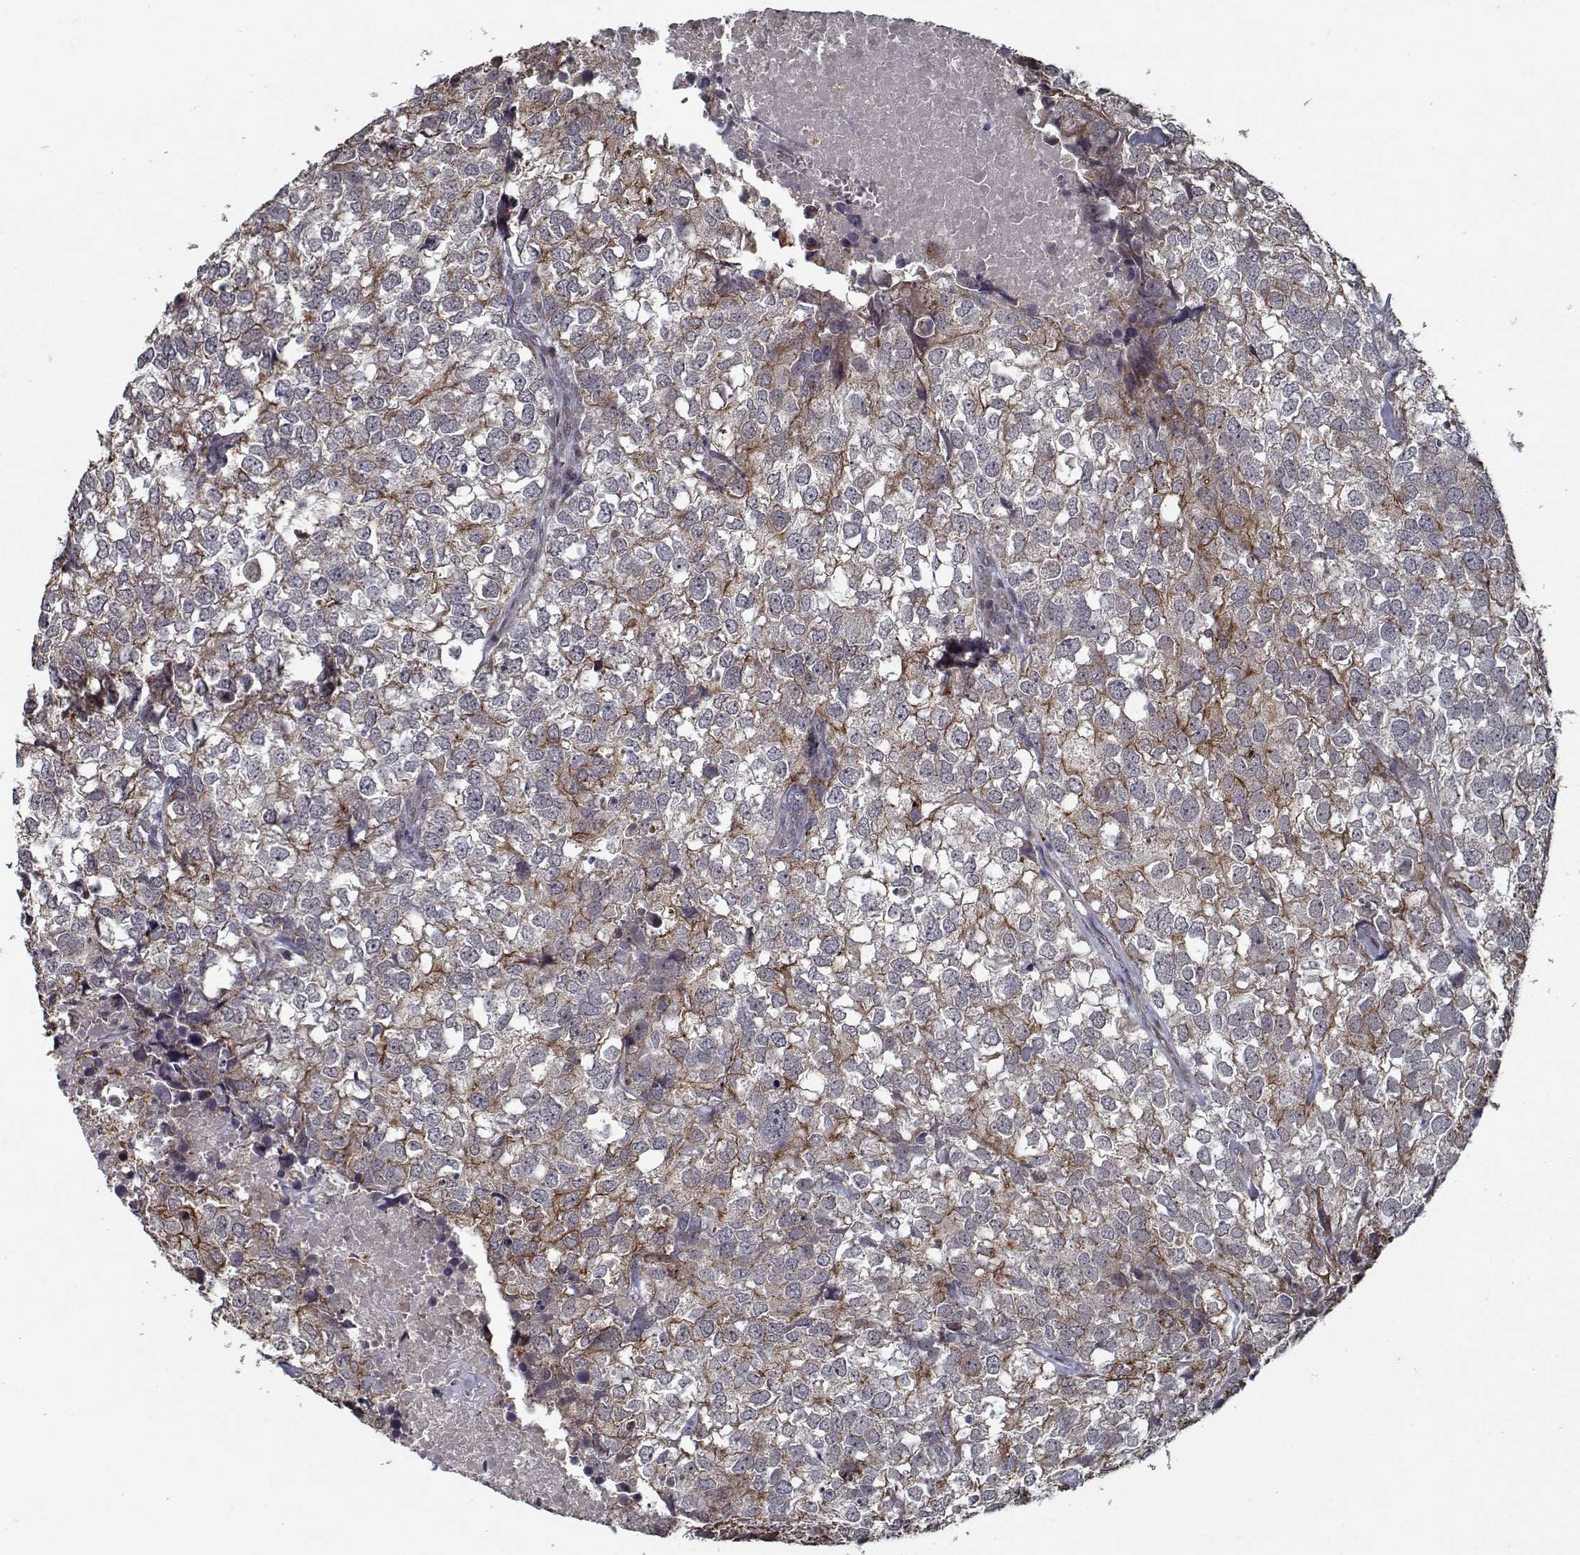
{"staining": {"intensity": "moderate", "quantity": "<25%", "location": "cytoplasmic/membranous"}, "tissue": "breast cancer", "cell_type": "Tumor cells", "image_type": "cancer", "snomed": [{"axis": "morphology", "description": "Duct carcinoma"}, {"axis": "topography", "description": "Breast"}], "caption": "Infiltrating ductal carcinoma (breast) stained with a protein marker reveals moderate staining in tumor cells.", "gene": "NLK", "patient": {"sex": "female", "age": 30}}